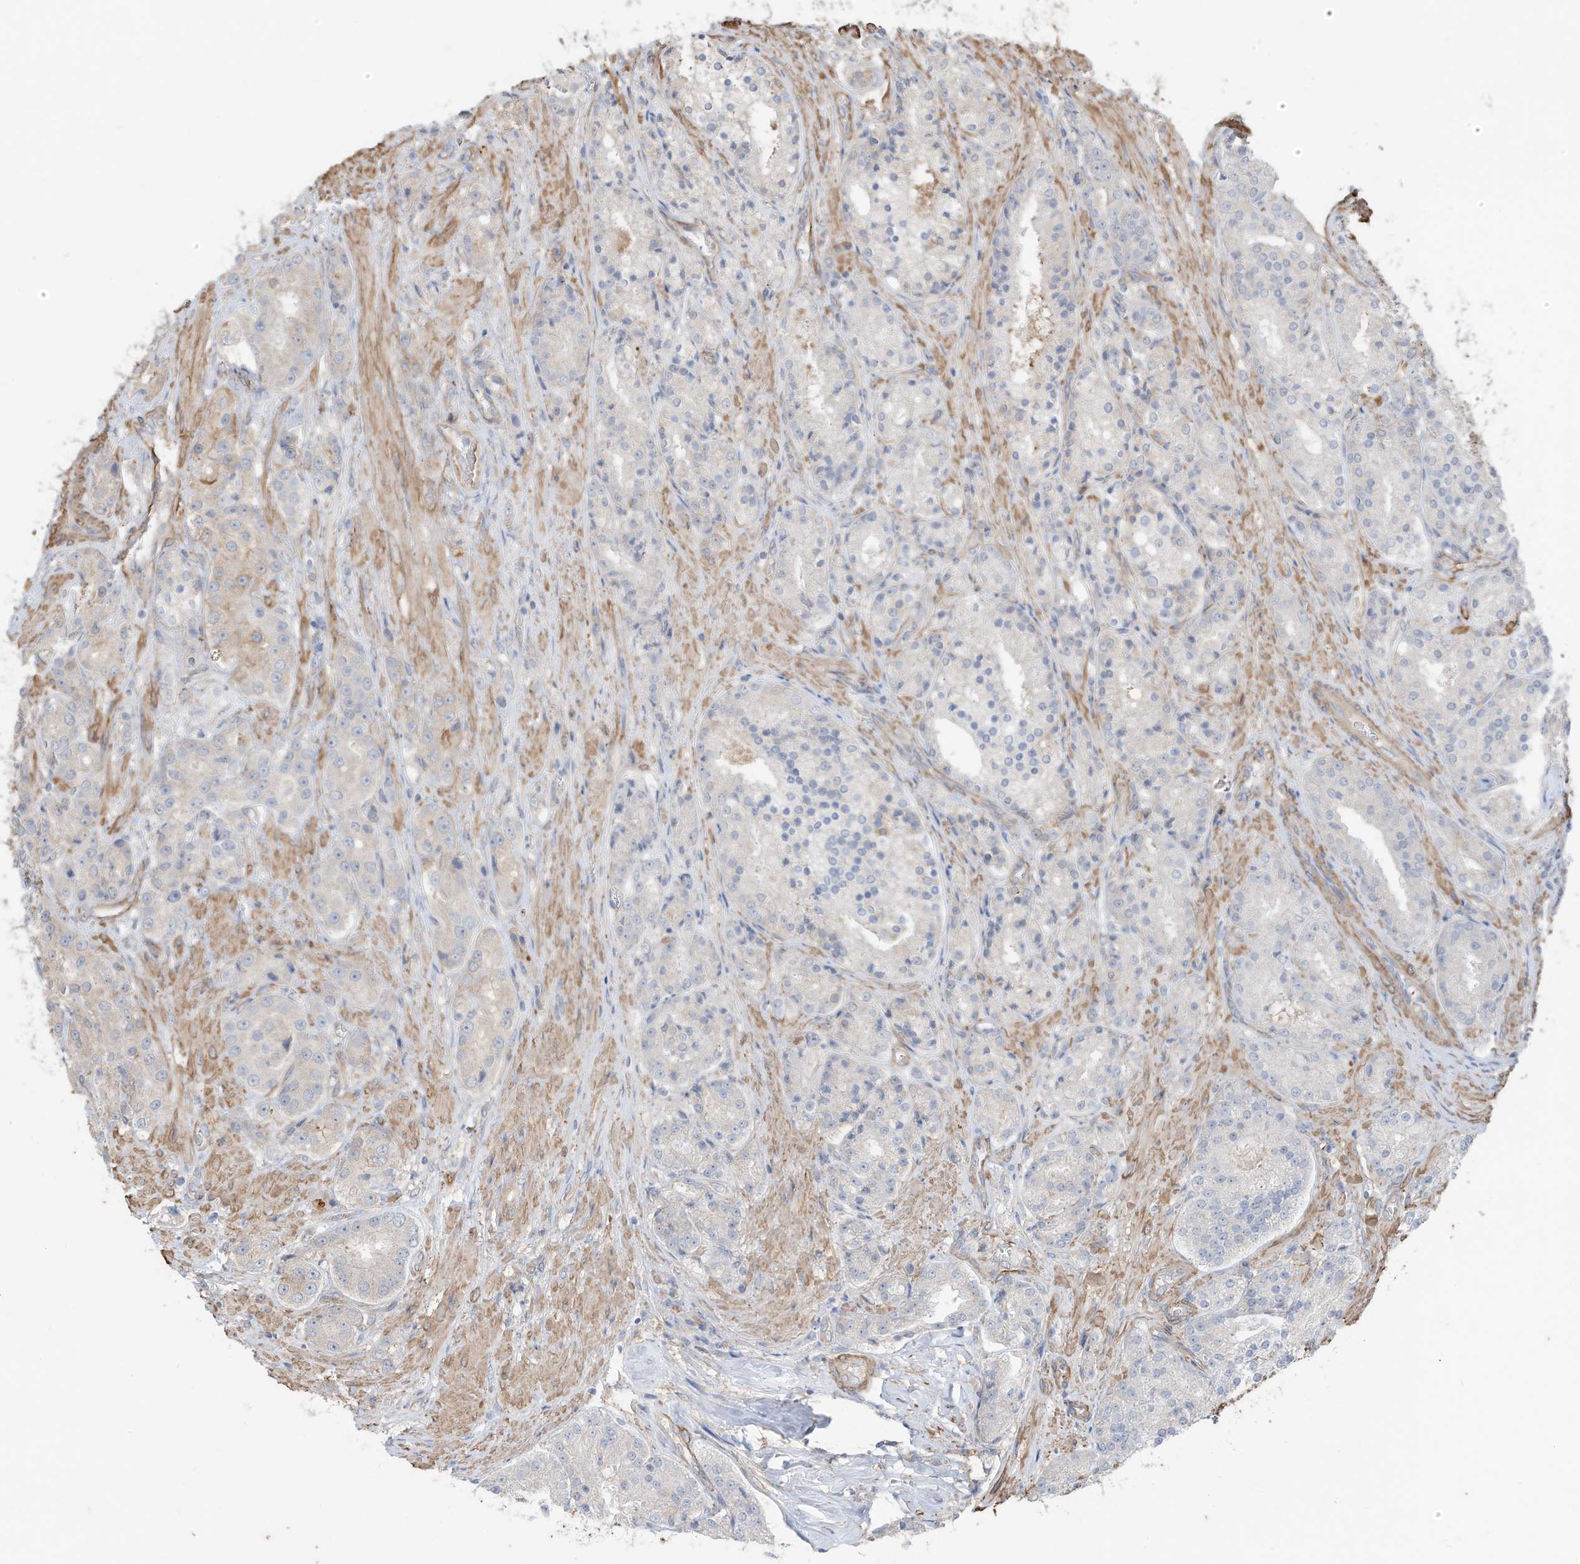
{"staining": {"intensity": "negative", "quantity": "none", "location": "none"}, "tissue": "prostate cancer", "cell_type": "Tumor cells", "image_type": "cancer", "snomed": [{"axis": "morphology", "description": "Adenocarcinoma, High grade"}, {"axis": "topography", "description": "Prostate"}], "caption": "High-grade adenocarcinoma (prostate) was stained to show a protein in brown. There is no significant expression in tumor cells.", "gene": "SLC17A7", "patient": {"sex": "male", "age": 60}}